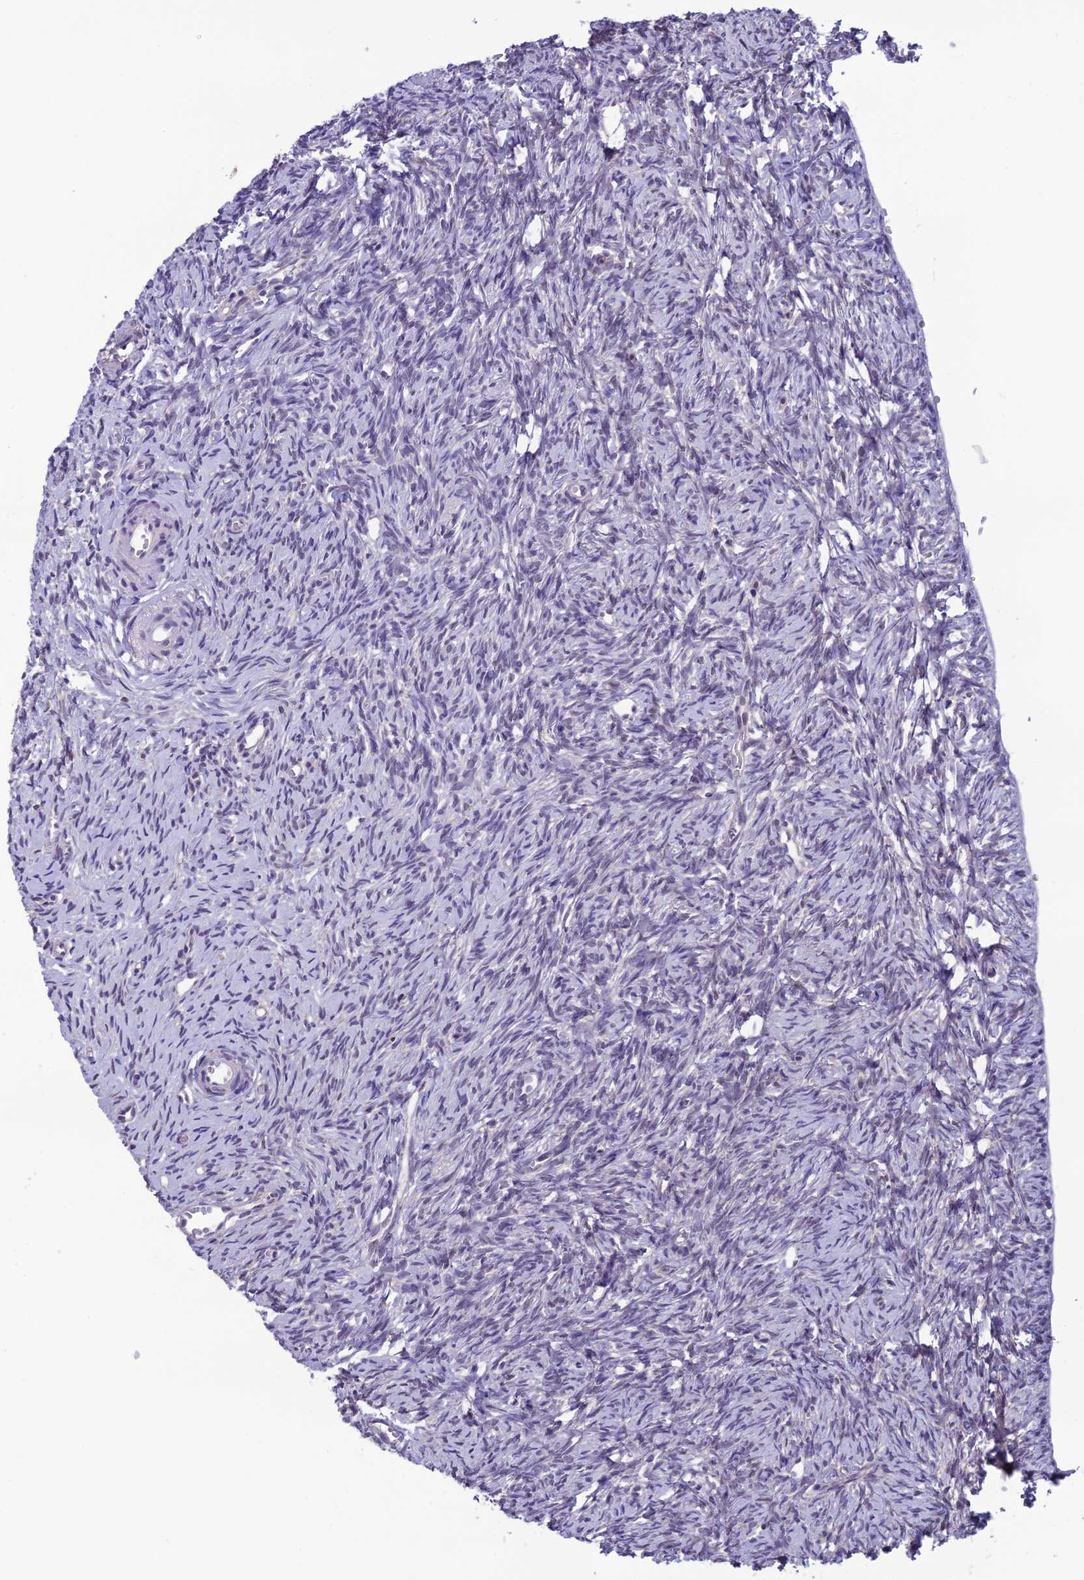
{"staining": {"intensity": "moderate", "quantity": "<25%", "location": "cytoplasmic/membranous"}, "tissue": "ovary", "cell_type": "Follicle cells", "image_type": "normal", "snomed": [{"axis": "morphology", "description": "Normal tissue, NOS"}, {"axis": "topography", "description": "Ovary"}], "caption": "Protein expression analysis of normal ovary demonstrates moderate cytoplasmic/membranous staining in approximately <25% of follicle cells.", "gene": "MIS12", "patient": {"sex": "female", "age": 51}}